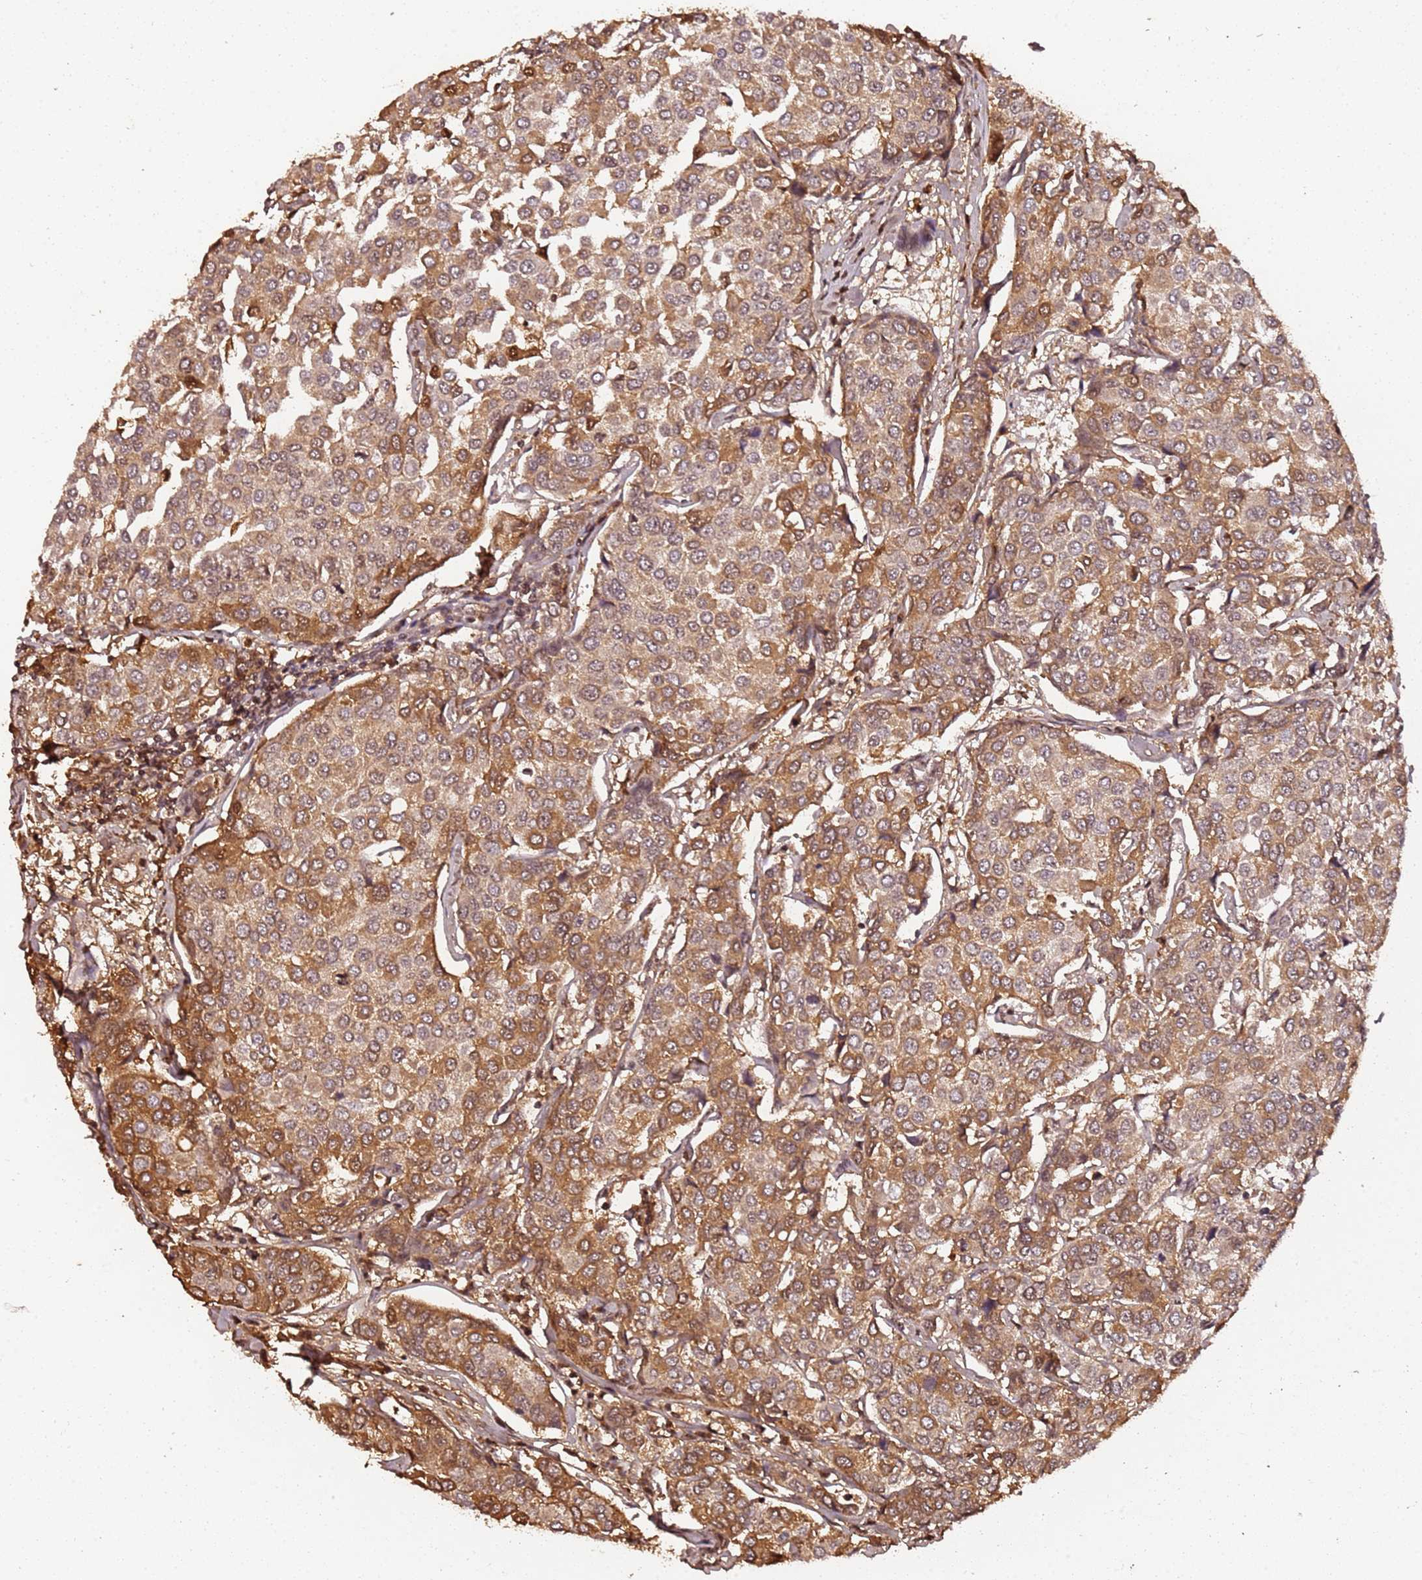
{"staining": {"intensity": "moderate", "quantity": ">75%", "location": "cytoplasmic/membranous"}, "tissue": "breast cancer", "cell_type": "Tumor cells", "image_type": "cancer", "snomed": [{"axis": "morphology", "description": "Duct carcinoma"}, {"axis": "topography", "description": "Breast"}], "caption": "Moderate cytoplasmic/membranous staining is identified in approximately >75% of tumor cells in breast cancer (intraductal carcinoma).", "gene": "COL1A2", "patient": {"sex": "female", "age": 55}}